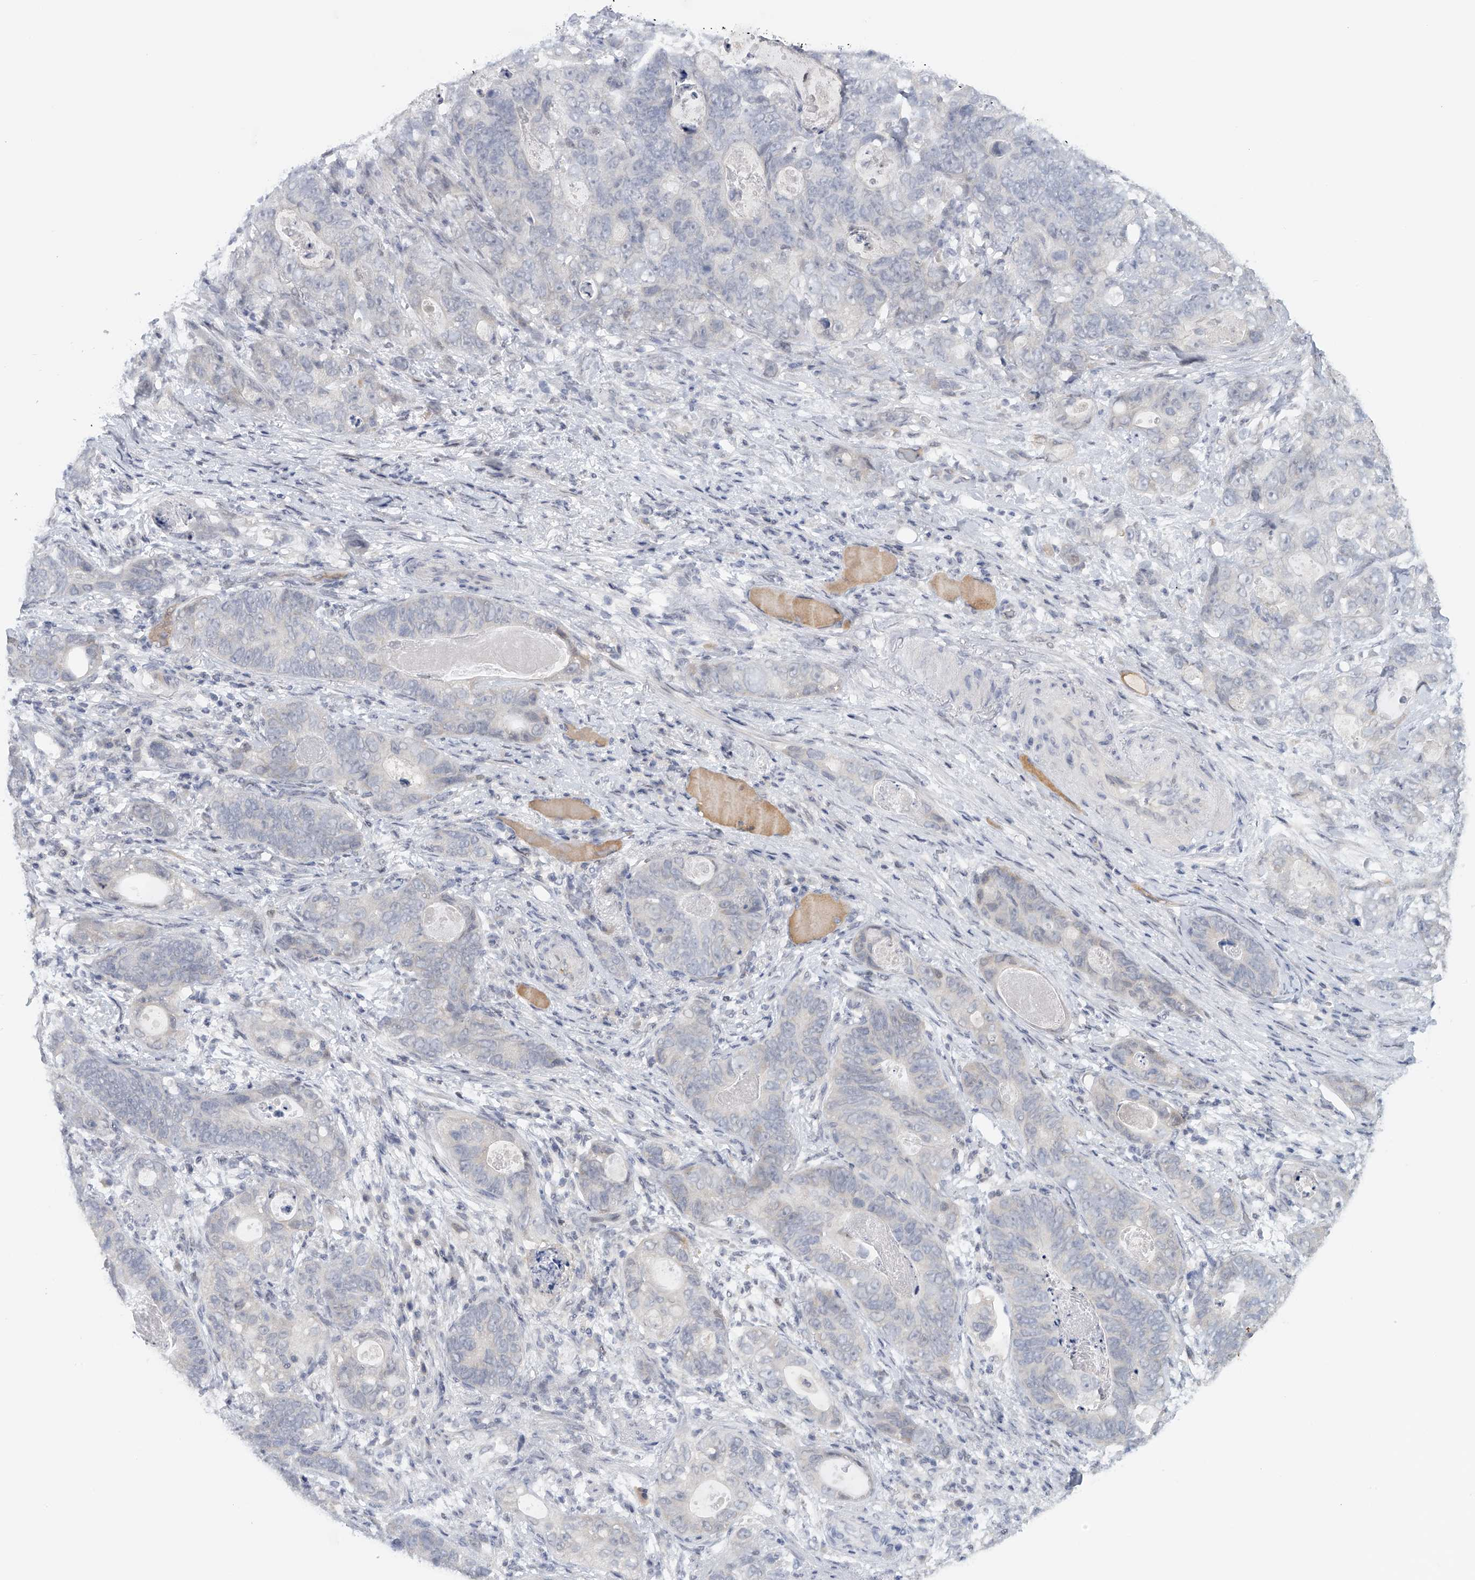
{"staining": {"intensity": "negative", "quantity": "none", "location": "none"}, "tissue": "stomach cancer", "cell_type": "Tumor cells", "image_type": "cancer", "snomed": [{"axis": "morphology", "description": "Normal tissue, NOS"}, {"axis": "morphology", "description": "Adenocarcinoma, NOS"}, {"axis": "topography", "description": "Stomach"}], "caption": "An IHC photomicrograph of stomach cancer is shown. There is no staining in tumor cells of stomach cancer.", "gene": "DDX43", "patient": {"sex": "female", "age": 89}}